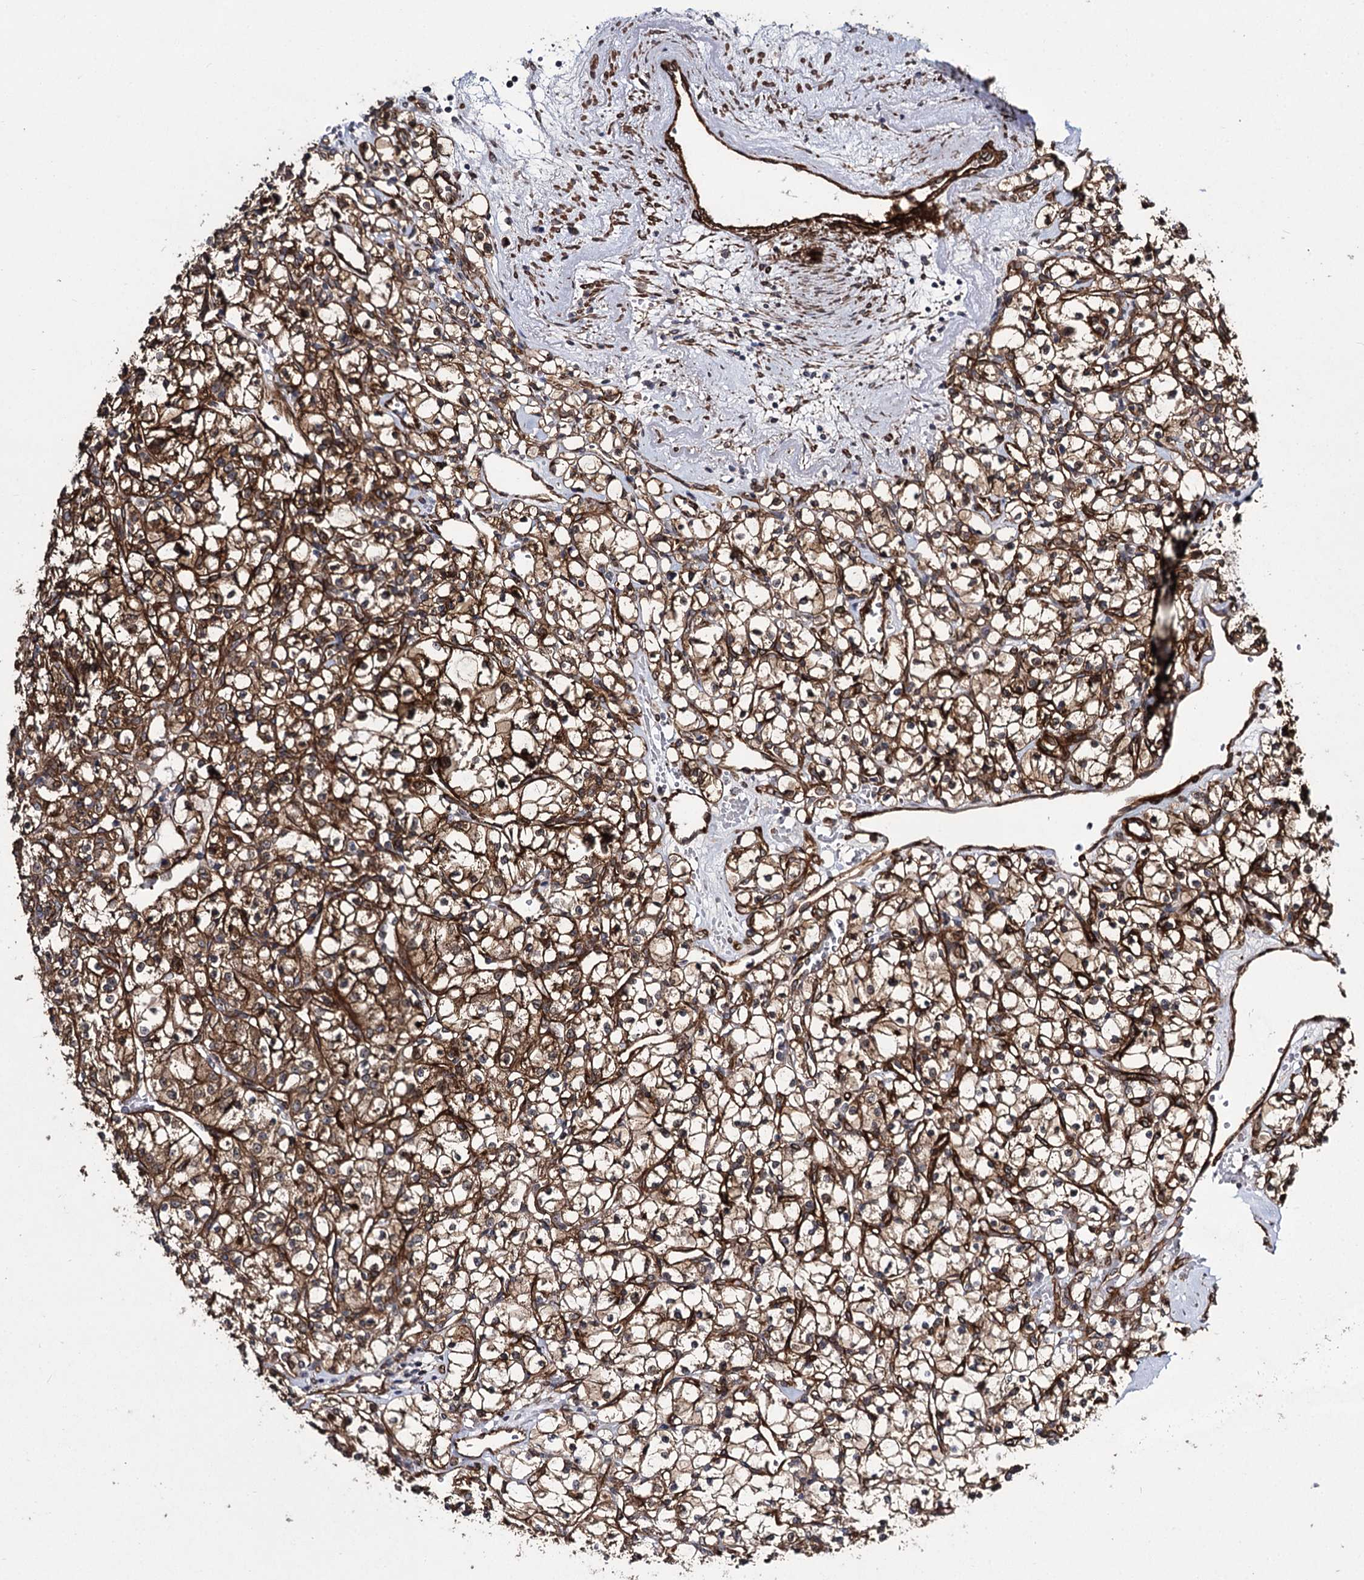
{"staining": {"intensity": "moderate", "quantity": ">75%", "location": "cytoplasmic/membranous"}, "tissue": "renal cancer", "cell_type": "Tumor cells", "image_type": "cancer", "snomed": [{"axis": "morphology", "description": "Adenocarcinoma, NOS"}, {"axis": "topography", "description": "Kidney"}], "caption": "Immunohistochemical staining of human renal cancer exhibits medium levels of moderate cytoplasmic/membranous protein positivity in about >75% of tumor cells.", "gene": "MYO1C", "patient": {"sex": "female", "age": 59}}